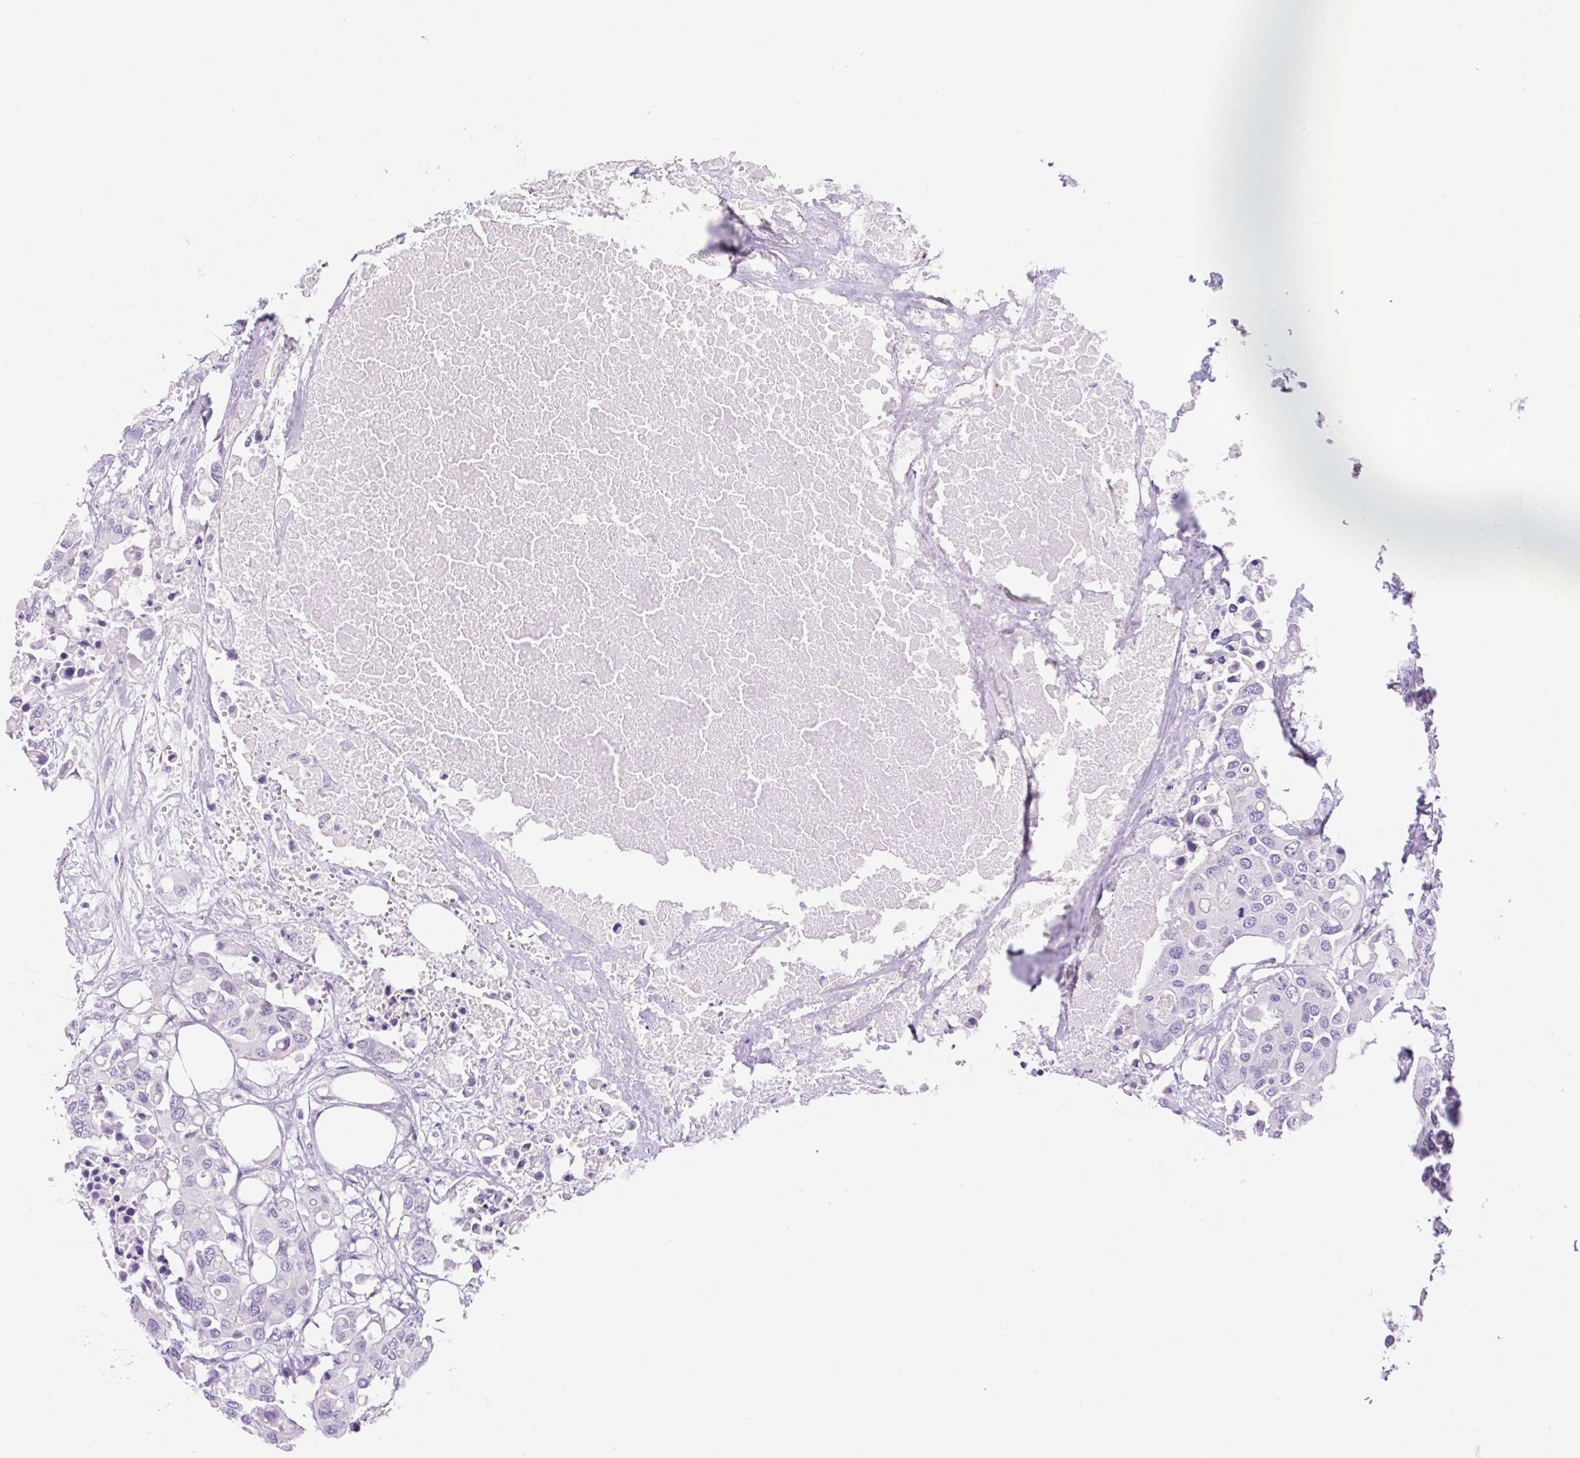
{"staining": {"intensity": "negative", "quantity": "none", "location": "none"}, "tissue": "colorectal cancer", "cell_type": "Tumor cells", "image_type": "cancer", "snomed": [{"axis": "morphology", "description": "Adenocarcinoma, NOS"}, {"axis": "topography", "description": "Colon"}], "caption": "Immunohistochemistry (IHC) of adenocarcinoma (colorectal) shows no expression in tumor cells. (DAB IHC, high magnification).", "gene": "CAMK2B", "patient": {"sex": "male", "age": 77}}